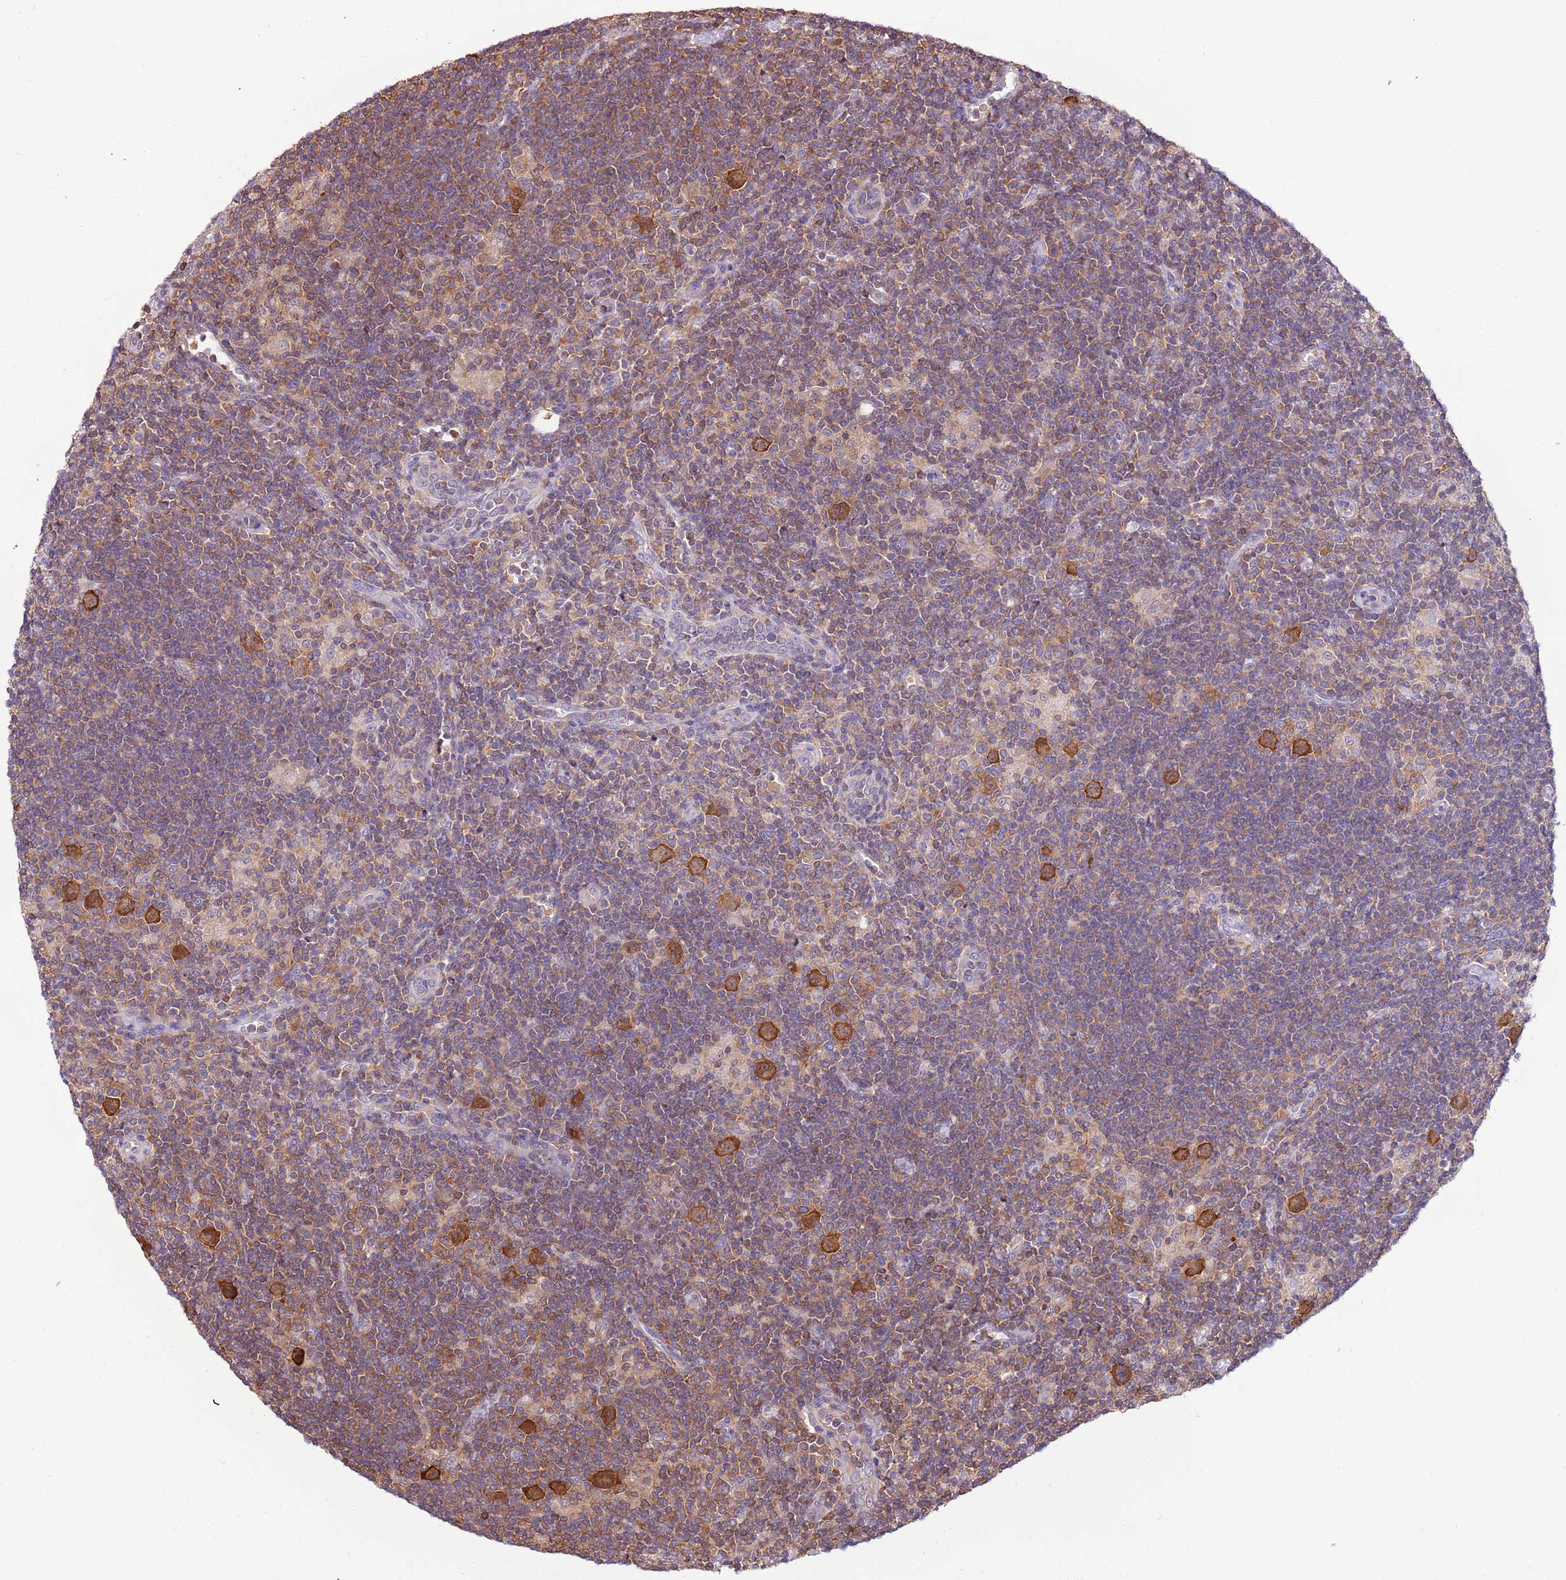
{"staining": {"intensity": "strong", "quantity": "25%-75%", "location": "cytoplasmic/membranous"}, "tissue": "lymphoma", "cell_type": "Tumor cells", "image_type": "cancer", "snomed": [{"axis": "morphology", "description": "Hodgkin's disease, NOS"}, {"axis": "topography", "description": "Lymph node"}], "caption": "Protein staining demonstrates strong cytoplasmic/membranous expression in approximately 25%-75% of tumor cells in lymphoma.", "gene": "STIP1", "patient": {"sex": "female", "age": 57}}